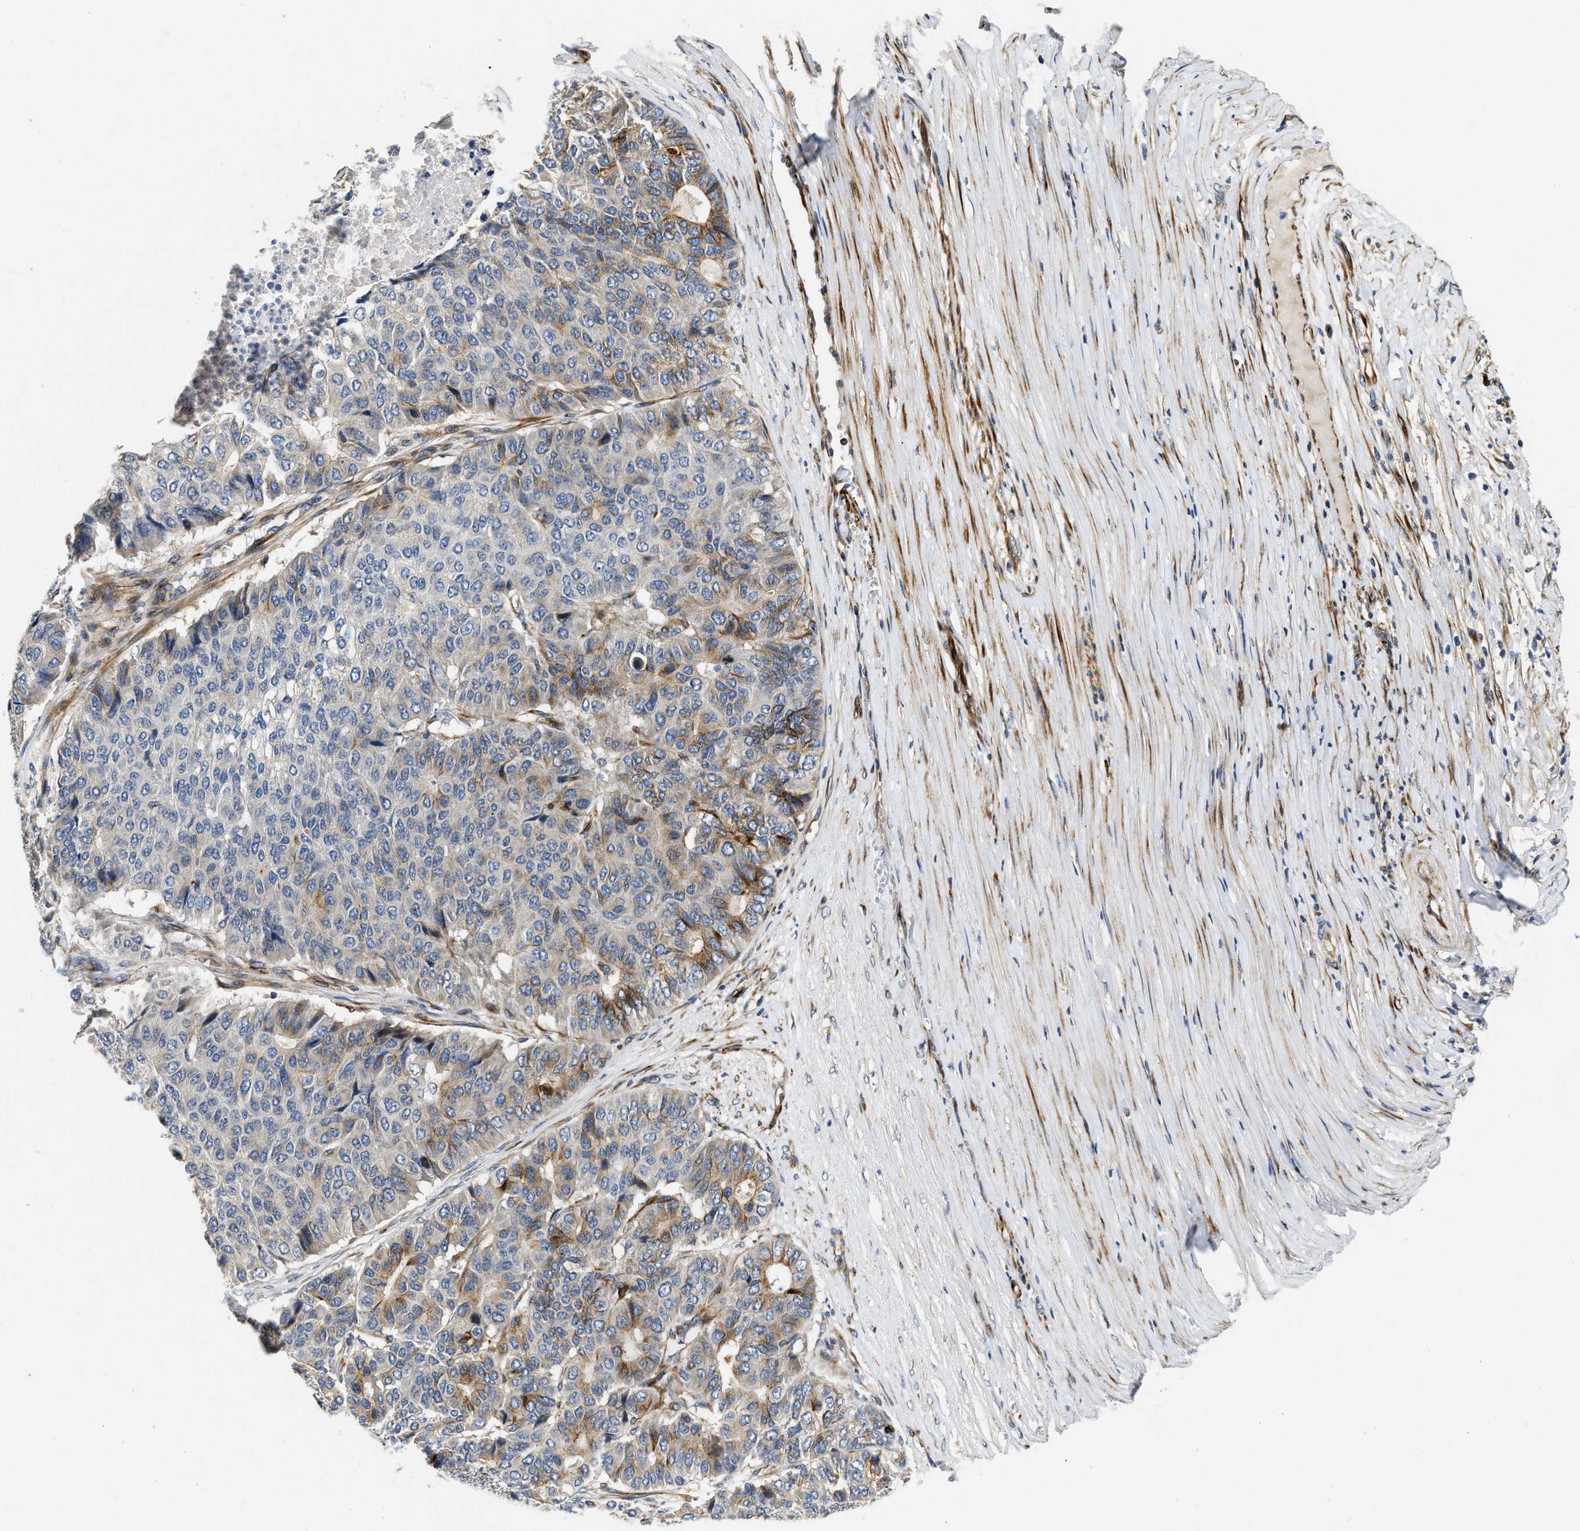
{"staining": {"intensity": "moderate", "quantity": "<25%", "location": "cytoplasmic/membranous"}, "tissue": "pancreatic cancer", "cell_type": "Tumor cells", "image_type": "cancer", "snomed": [{"axis": "morphology", "description": "Adenocarcinoma, NOS"}, {"axis": "topography", "description": "Pancreas"}], "caption": "Moderate cytoplasmic/membranous staining for a protein is seen in about <25% of tumor cells of pancreatic cancer (adenocarcinoma) using immunohistochemistry.", "gene": "IL17RC", "patient": {"sex": "male", "age": 50}}